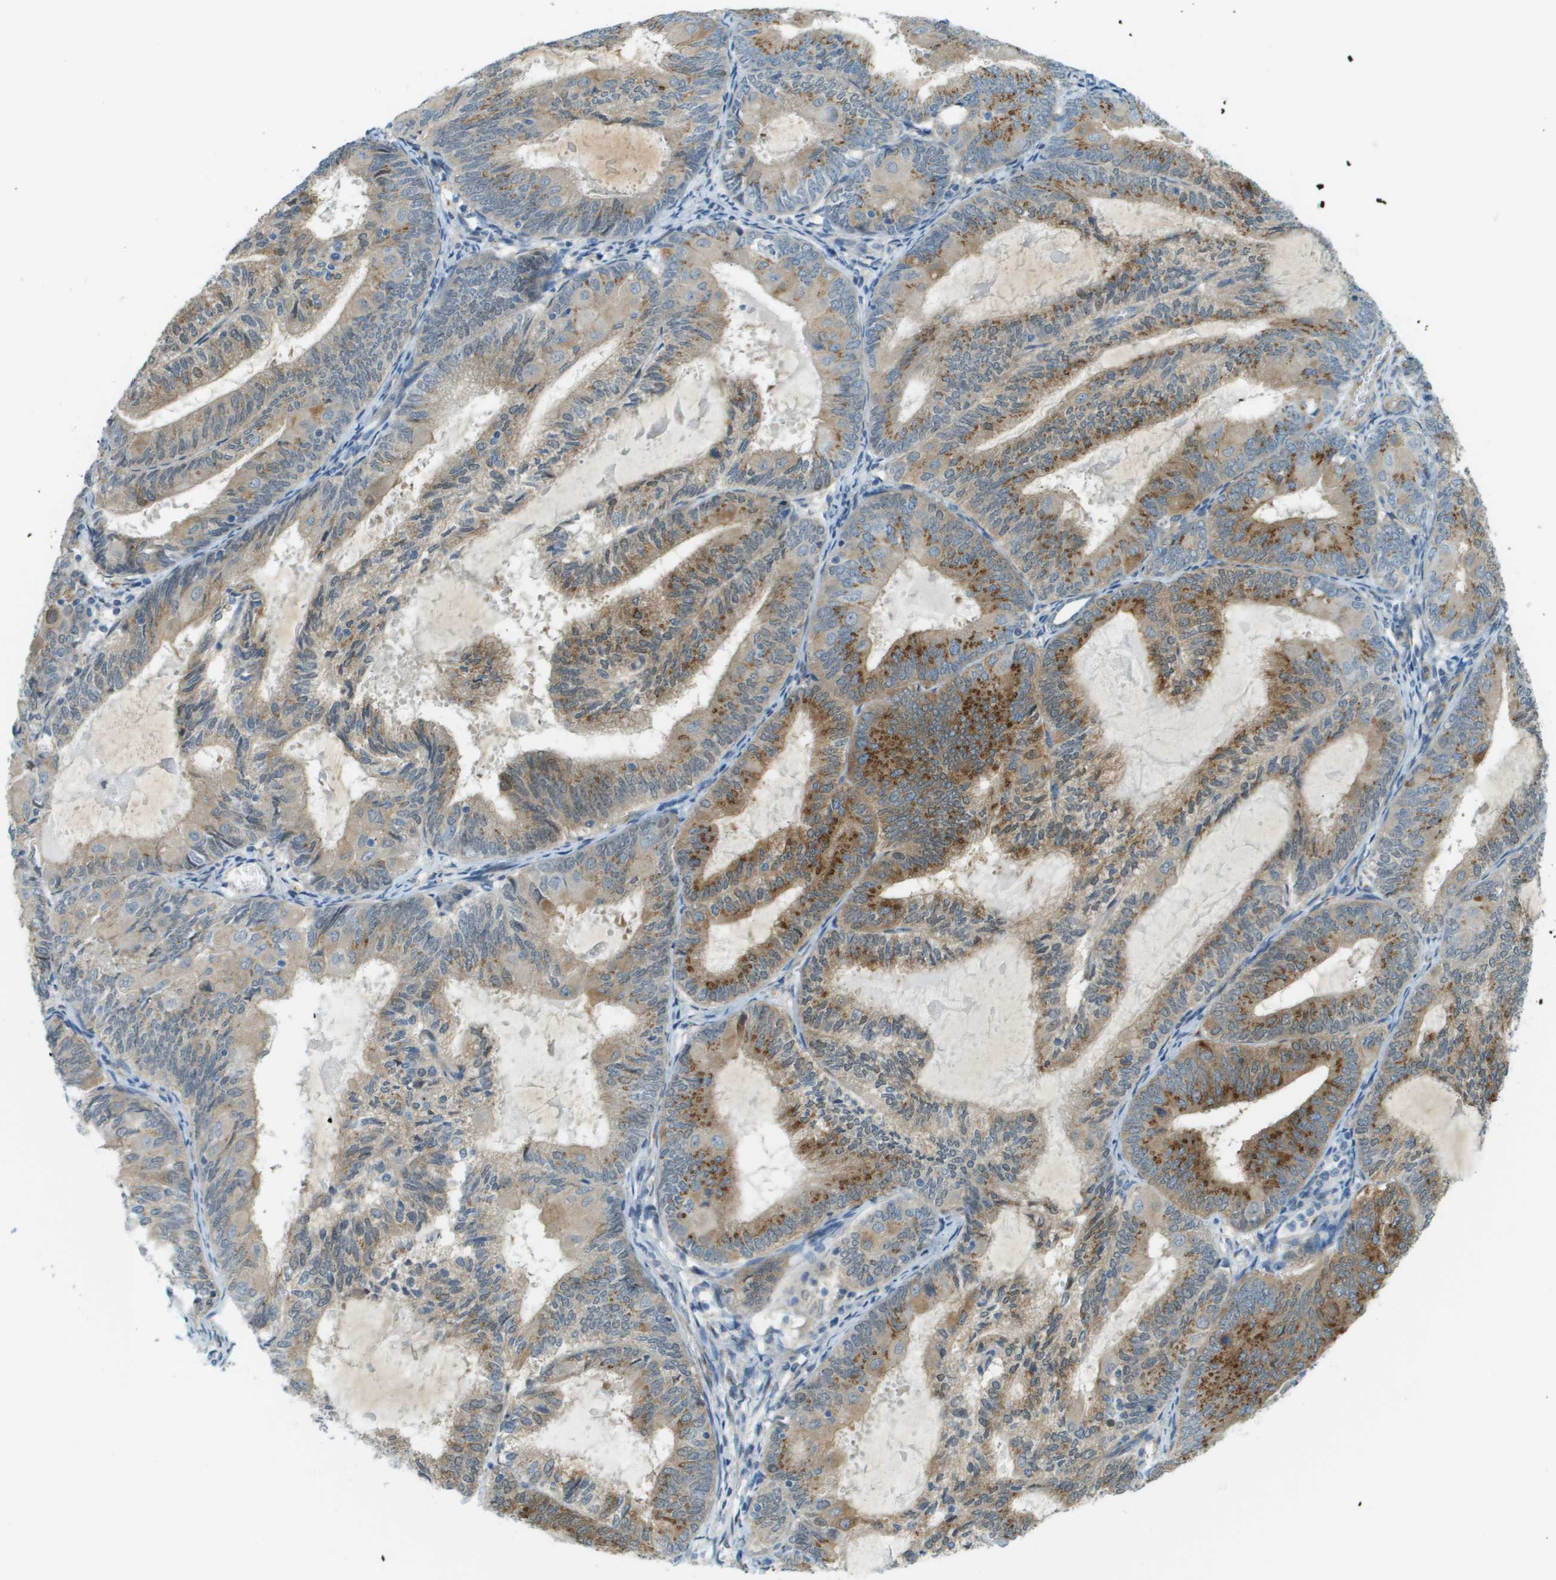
{"staining": {"intensity": "moderate", "quantity": ">75%", "location": "cytoplasmic/membranous"}, "tissue": "endometrial cancer", "cell_type": "Tumor cells", "image_type": "cancer", "snomed": [{"axis": "morphology", "description": "Adenocarcinoma, NOS"}, {"axis": "topography", "description": "Endometrium"}], "caption": "Human endometrial adenocarcinoma stained with a protein marker demonstrates moderate staining in tumor cells.", "gene": "ACBD3", "patient": {"sex": "female", "age": 81}}